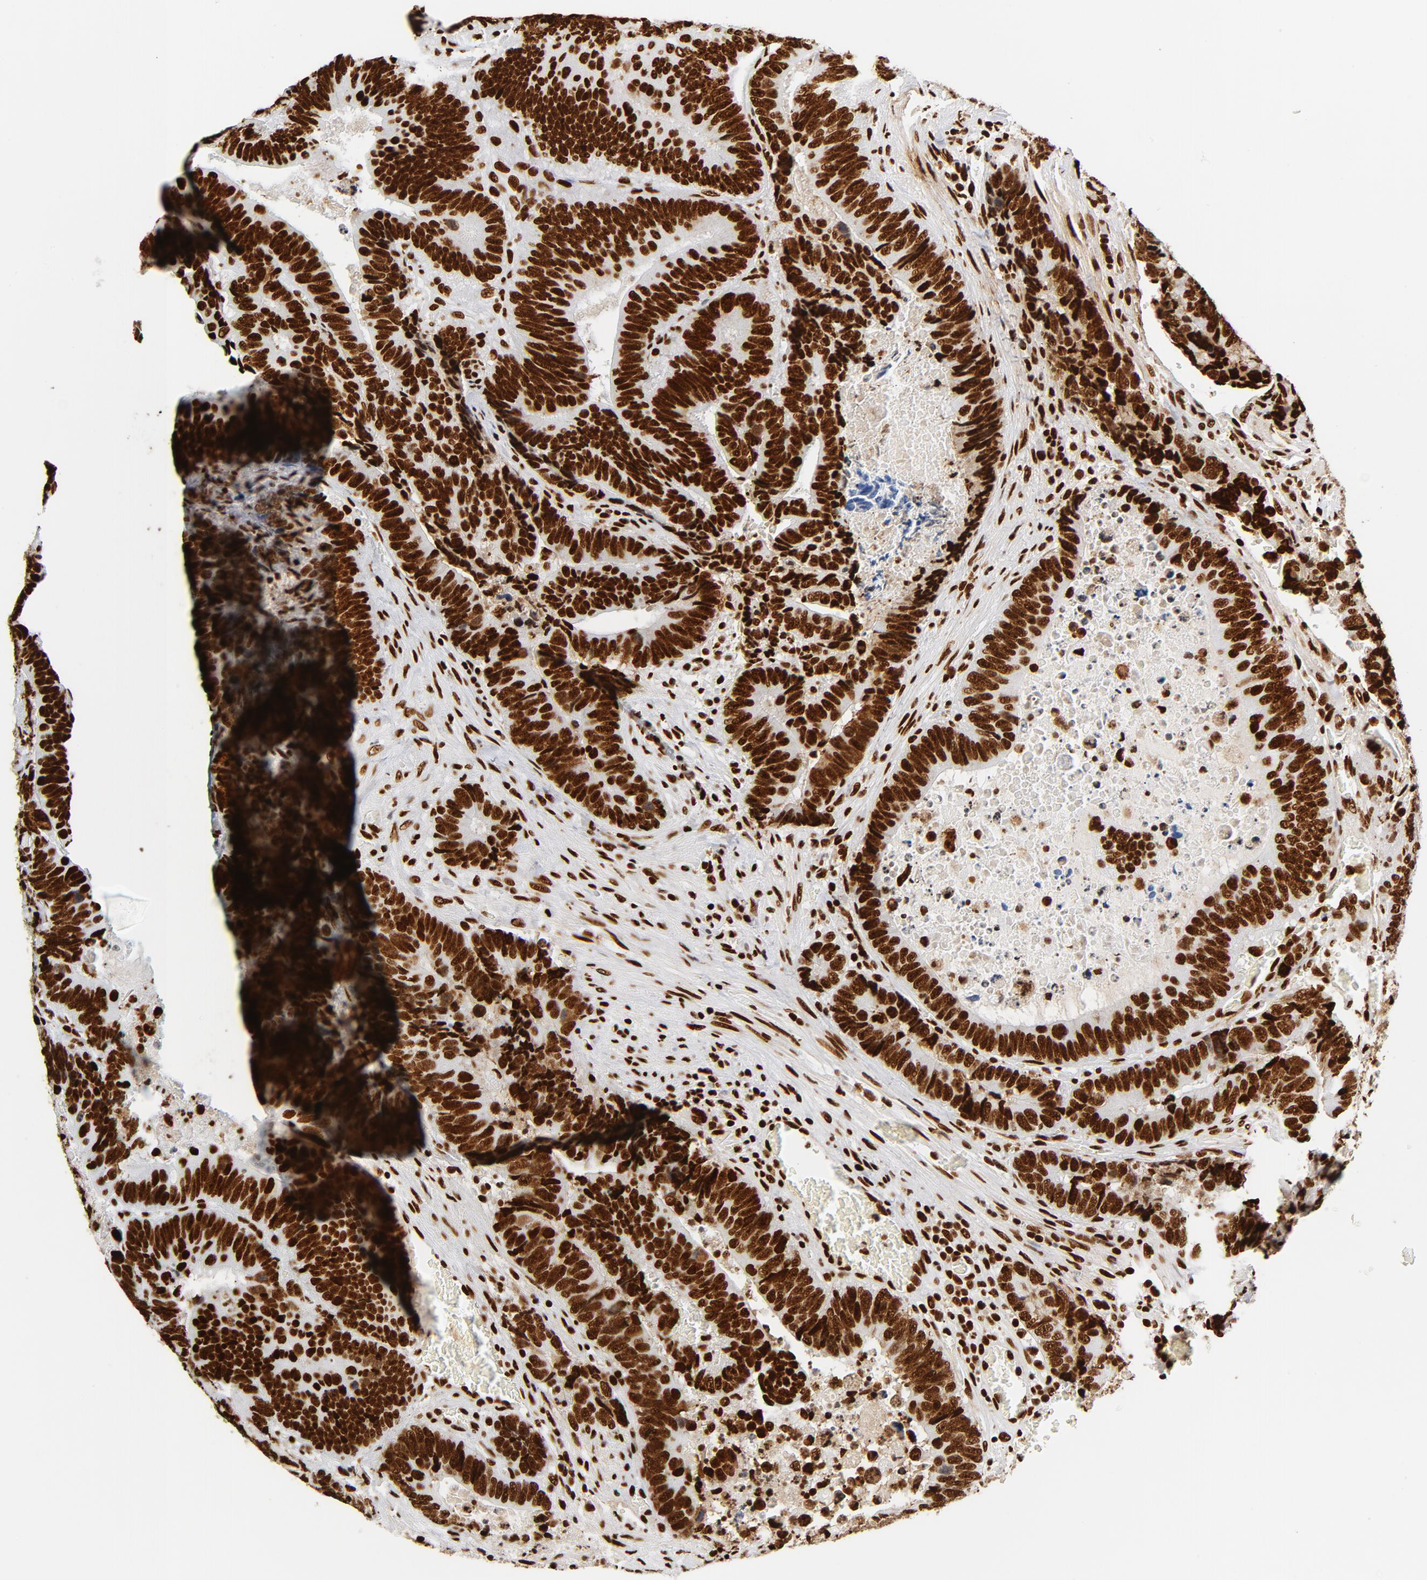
{"staining": {"intensity": "strong", "quantity": ">75%", "location": "nuclear"}, "tissue": "colorectal cancer", "cell_type": "Tumor cells", "image_type": "cancer", "snomed": [{"axis": "morphology", "description": "Adenocarcinoma, NOS"}, {"axis": "topography", "description": "Colon"}], "caption": "Colorectal adenocarcinoma stained with DAB (3,3'-diaminobenzidine) immunohistochemistry (IHC) exhibits high levels of strong nuclear expression in about >75% of tumor cells.", "gene": "XRCC6", "patient": {"sex": "male", "age": 72}}